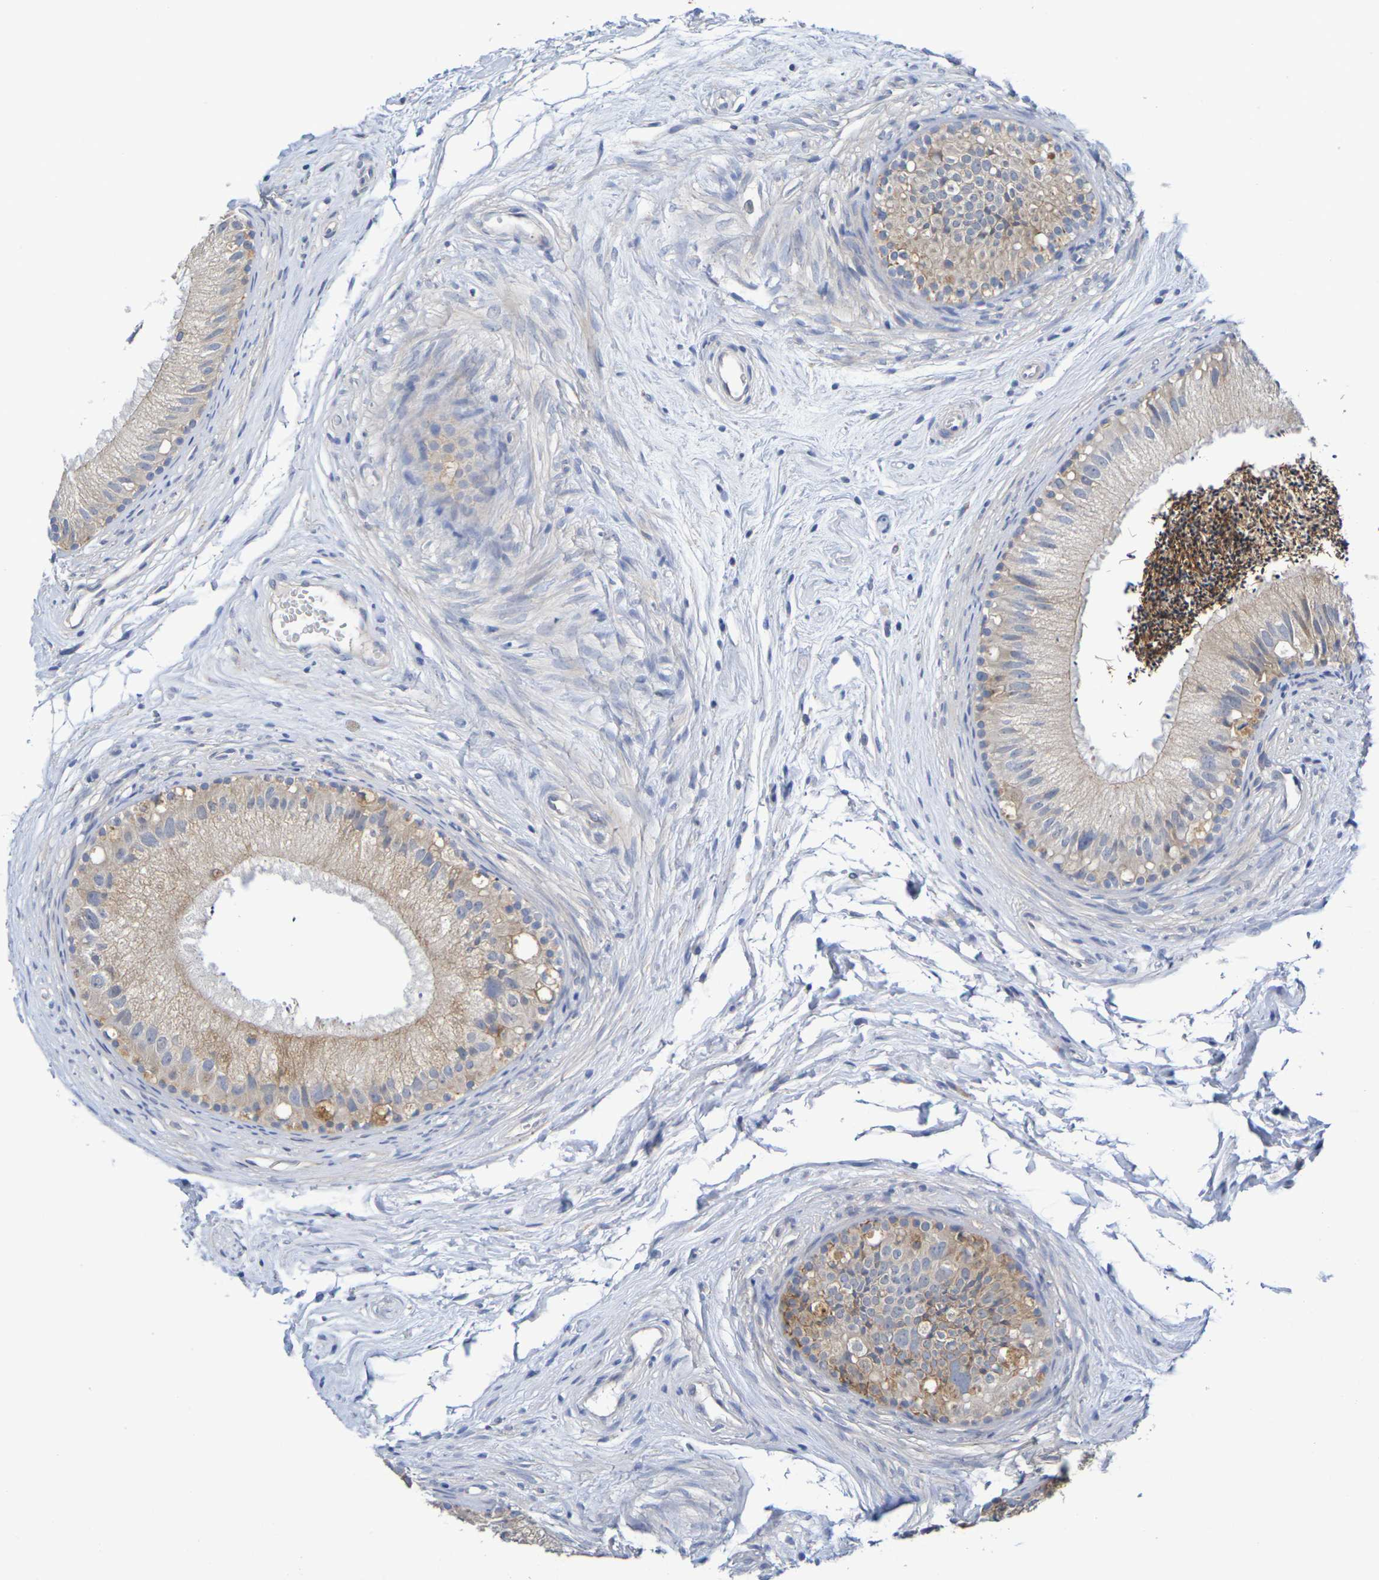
{"staining": {"intensity": "moderate", "quantity": "25%-75%", "location": "cytoplasmic/membranous"}, "tissue": "epididymis", "cell_type": "Glandular cells", "image_type": "normal", "snomed": [{"axis": "morphology", "description": "Normal tissue, NOS"}, {"axis": "topography", "description": "Epididymis"}], "caption": "This photomicrograph demonstrates normal epididymis stained with immunohistochemistry to label a protein in brown. The cytoplasmic/membranous of glandular cells show moderate positivity for the protein. Nuclei are counter-stained blue.", "gene": "SDC4", "patient": {"sex": "male", "age": 56}}